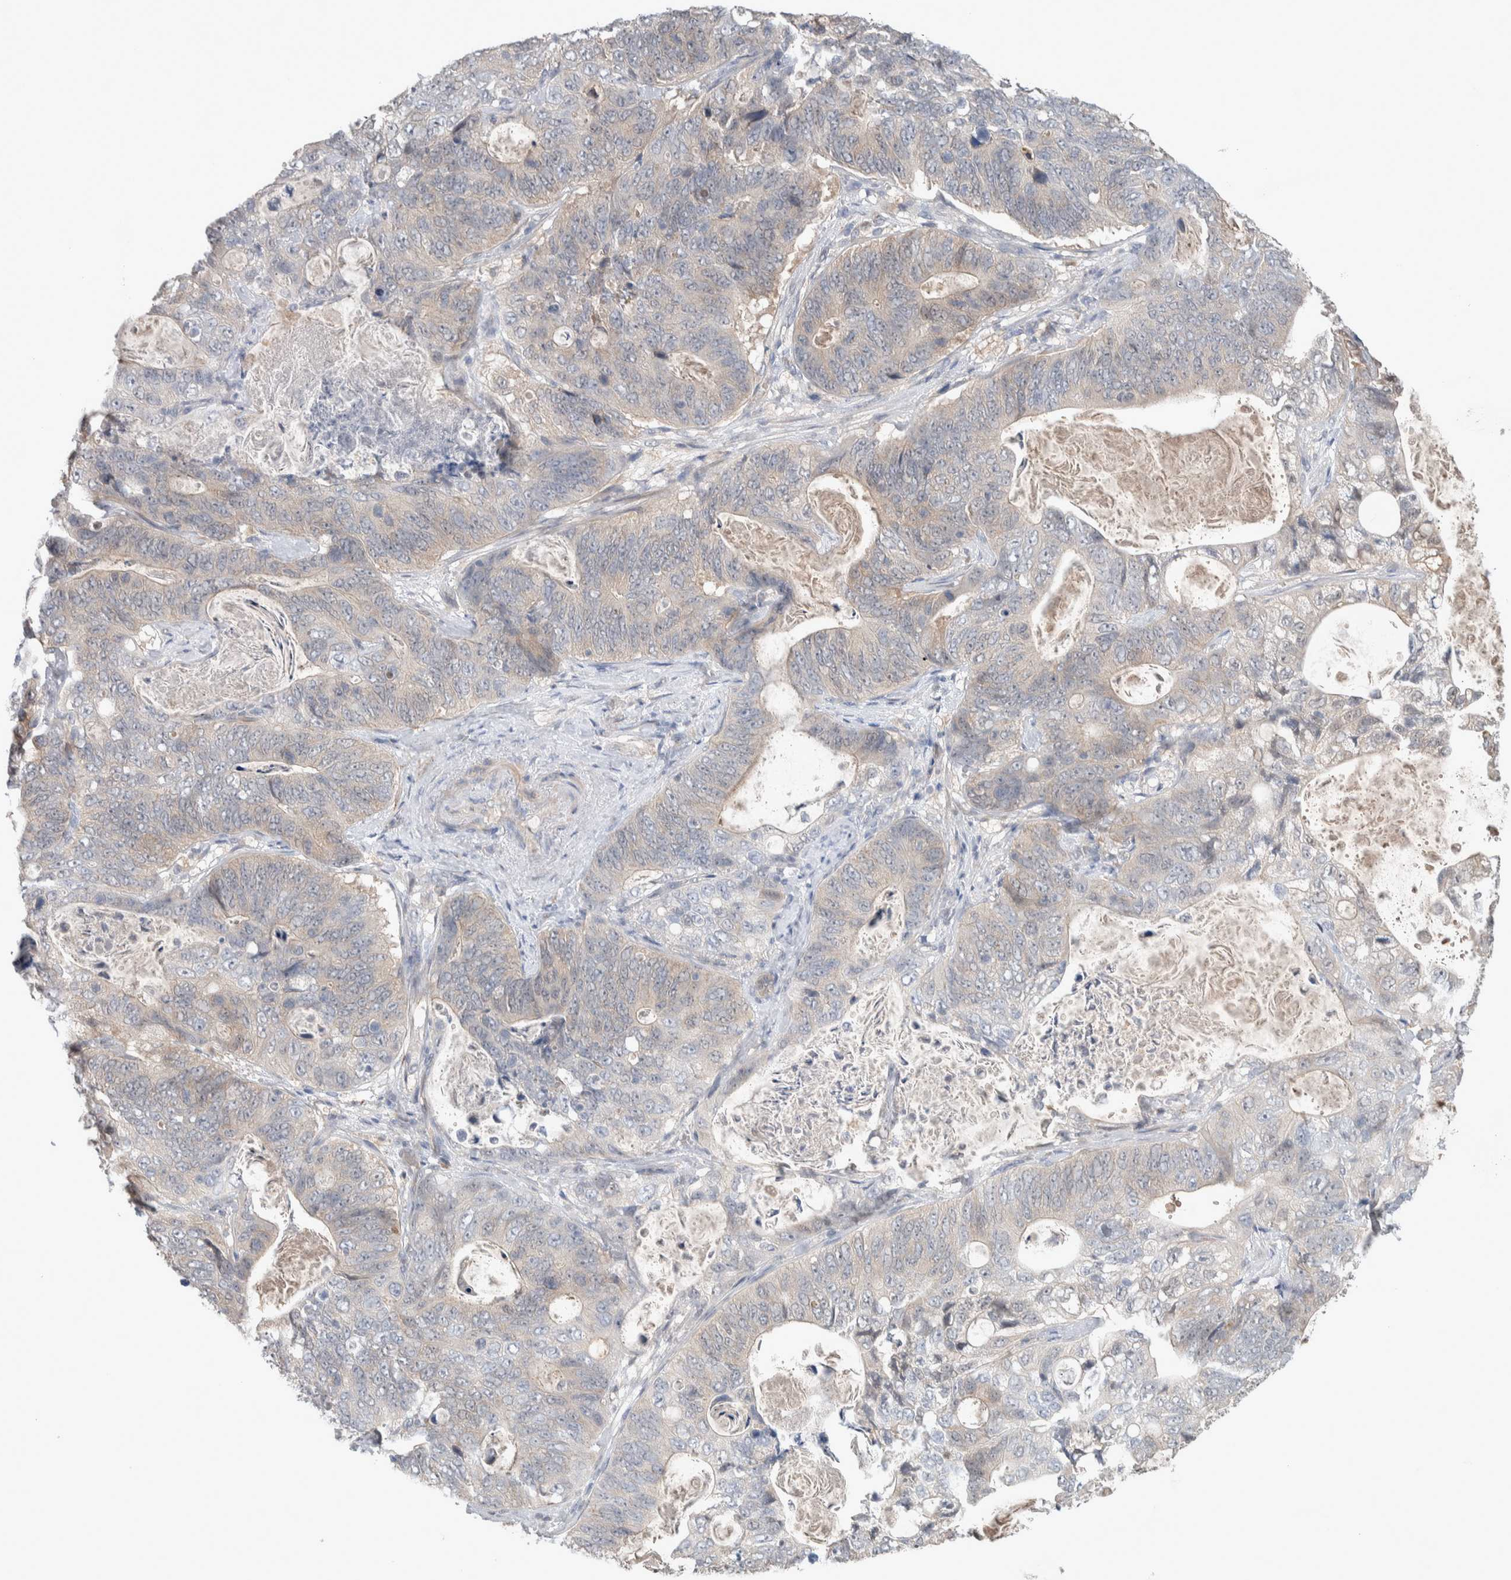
{"staining": {"intensity": "negative", "quantity": "none", "location": "none"}, "tissue": "stomach cancer", "cell_type": "Tumor cells", "image_type": "cancer", "snomed": [{"axis": "morphology", "description": "Normal tissue, NOS"}, {"axis": "morphology", "description": "Adenocarcinoma, NOS"}, {"axis": "topography", "description": "Stomach"}], "caption": "A histopathology image of human stomach cancer is negative for staining in tumor cells. (DAB (3,3'-diaminobenzidine) IHC with hematoxylin counter stain).", "gene": "DEPTOR", "patient": {"sex": "female", "age": 89}}